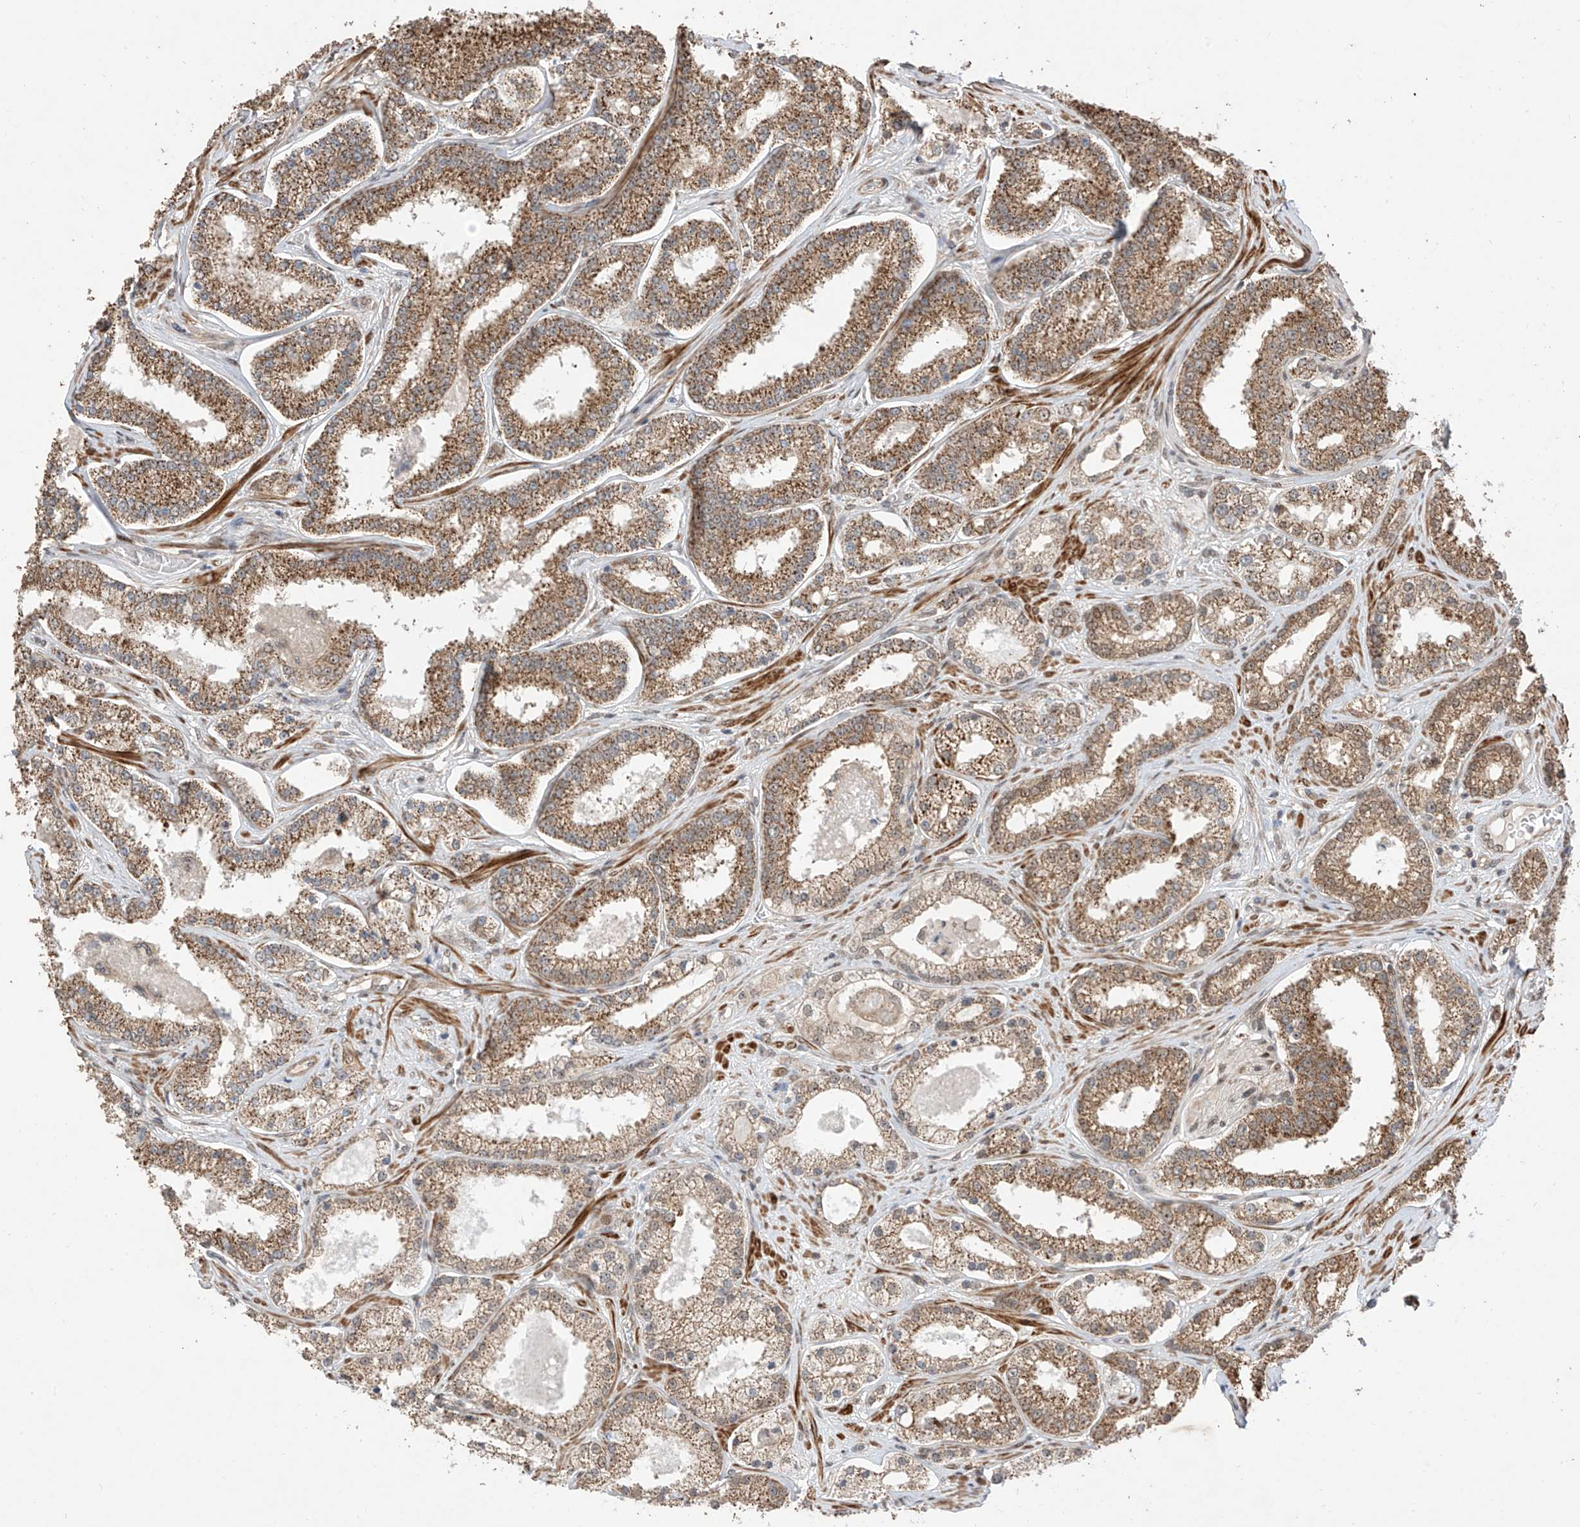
{"staining": {"intensity": "moderate", "quantity": ">75%", "location": "cytoplasmic/membranous"}, "tissue": "prostate cancer", "cell_type": "Tumor cells", "image_type": "cancer", "snomed": [{"axis": "morphology", "description": "Normal tissue, NOS"}, {"axis": "morphology", "description": "Adenocarcinoma, High grade"}, {"axis": "topography", "description": "Prostate"}], "caption": "The immunohistochemical stain shows moderate cytoplasmic/membranous positivity in tumor cells of prostate cancer tissue.", "gene": "LATS1", "patient": {"sex": "male", "age": 83}}